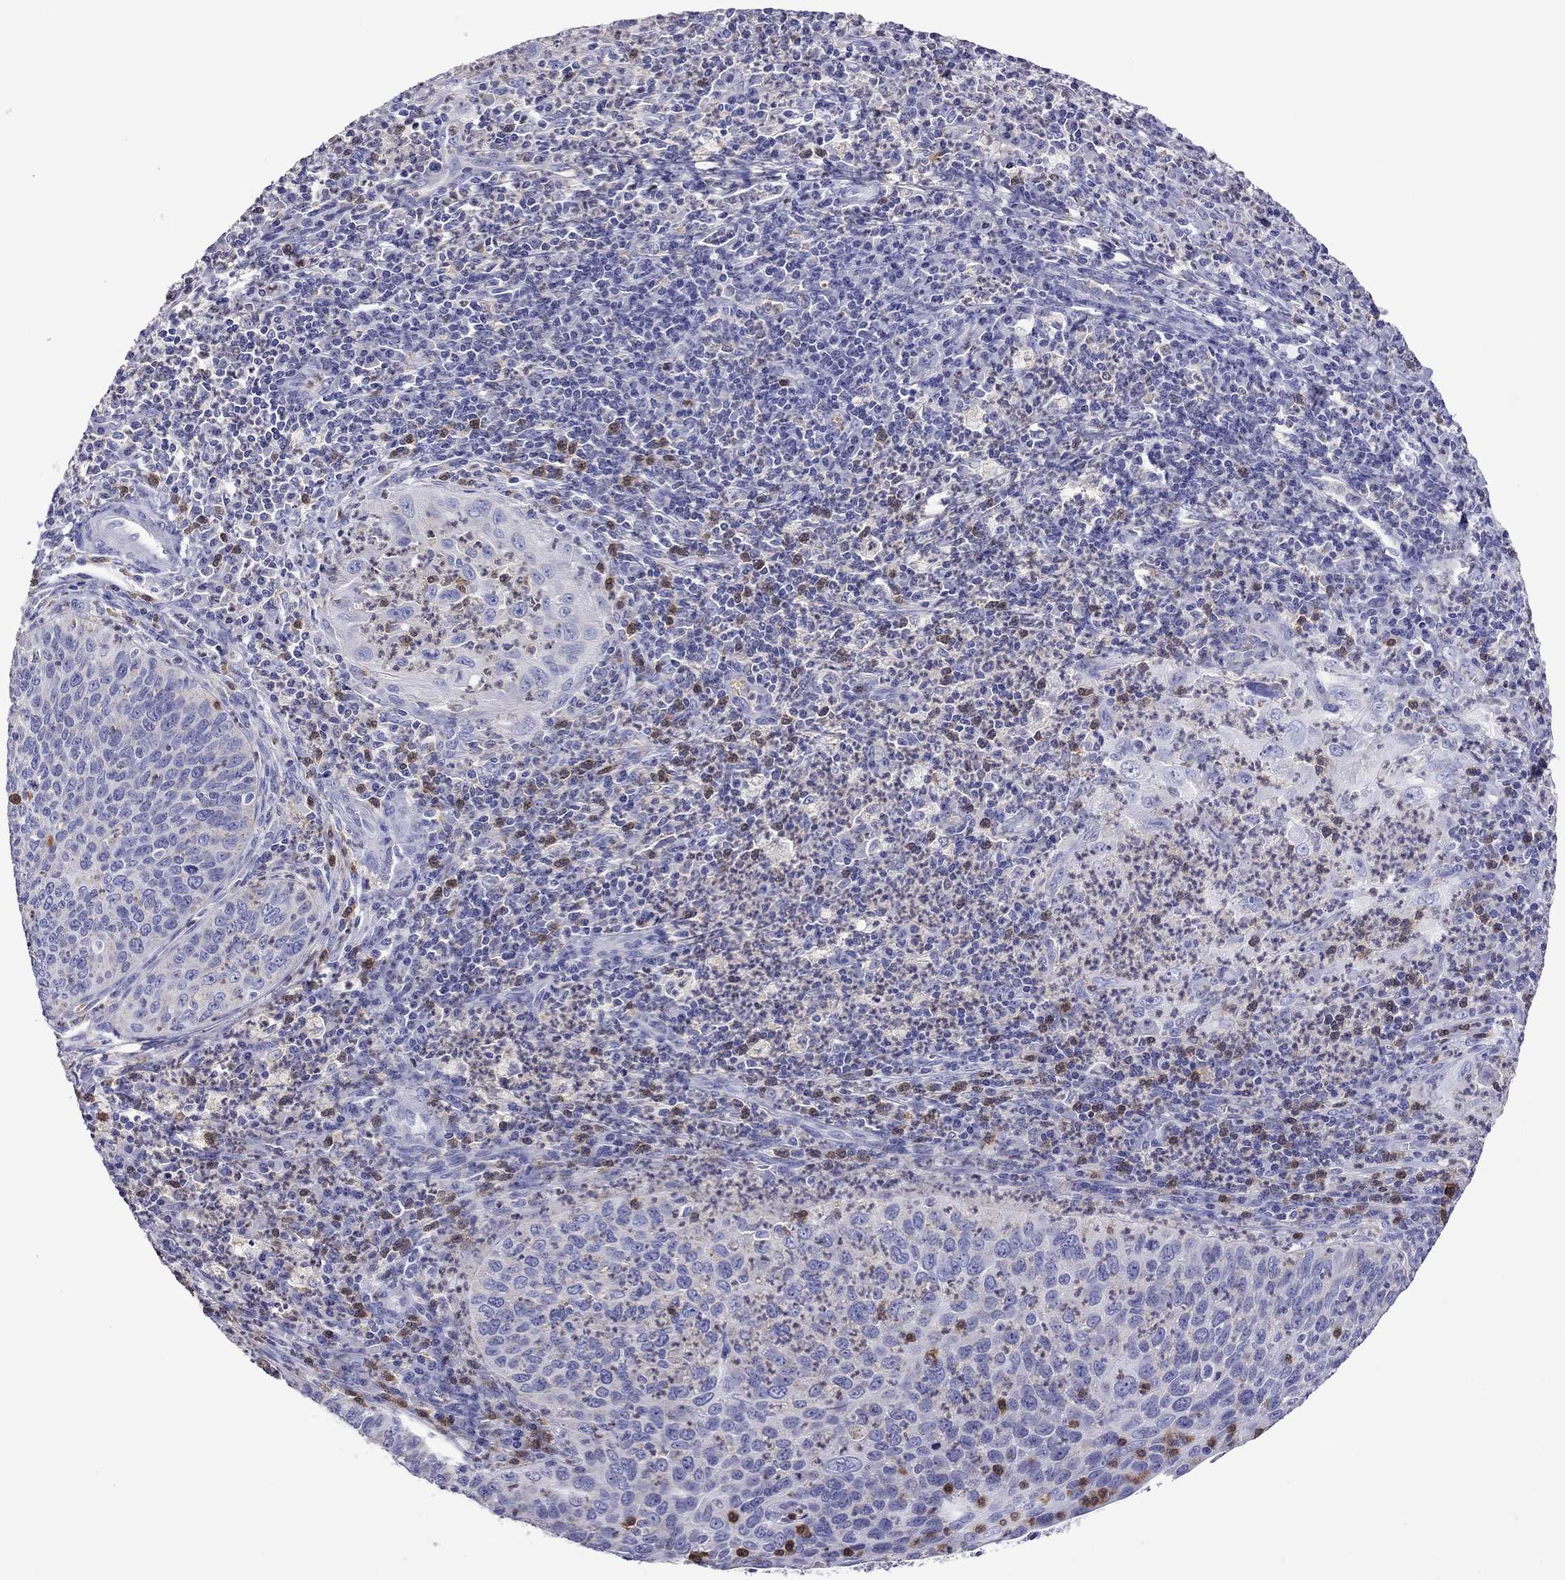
{"staining": {"intensity": "negative", "quantity": "none", "location": "none"}, "tissue": "cervical cancer", "cell_type": "Tumor cells", "image_type": "cancer", "snomed": [{"axis": "morphology", "description": "Squamous cell carcinoma, NOS"}, {"axis": "topography", "description": "Cervix"}], "caption": "DAB (3,3'-diaminobenzidine) immunohistochemical staining of cervical cancer exhibits no significant expression in tumor cells.", "gene": "SCG2", "patient": {"sex": "female", "age": 26}}